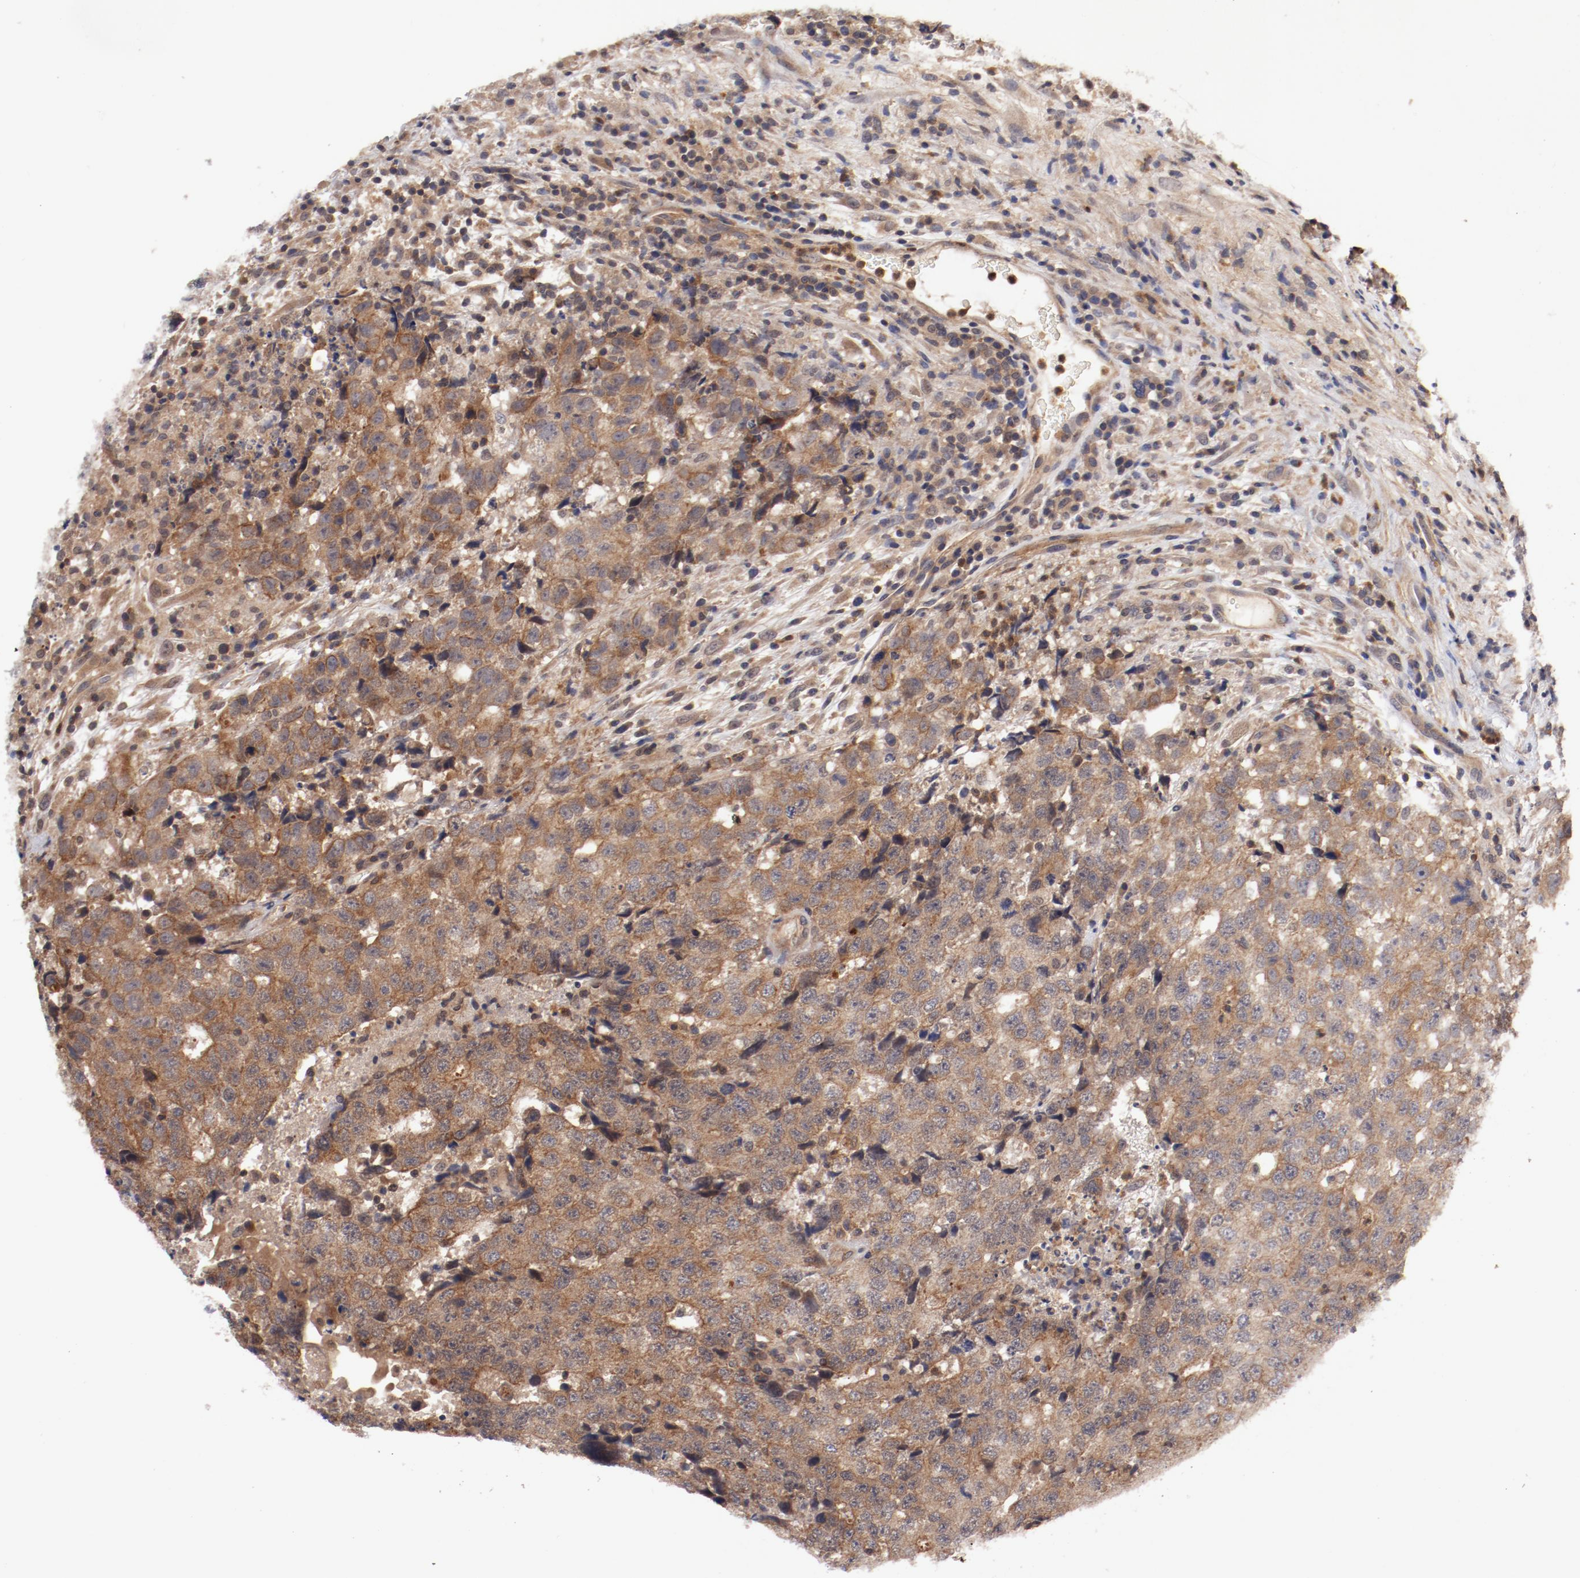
{"staining": {"intensity": "moderate", "quantity": ">75%", "location": "cytoplasmic/membranous"}, "tissue": "testis cancer", "cell_type": "Tumor cells", "image_type": "cancer", "snomed": [{"axis": "morphology", "description": "Necrosis, NOS"}, {"axis": "morphology", "description": "Carcinoma, Embryonal, NOS"}, {"axis": "topography", "description": "Testis"}], "caption": "Embryonal carcinoma (testis) tissue demonstrates moderate cytoplasmic/membranous staining in approximately >75% of tumor cells, visualized by immunohistochemistry.", "gene": "GUF1", "patient": {"sex": "male", "age": 19}}